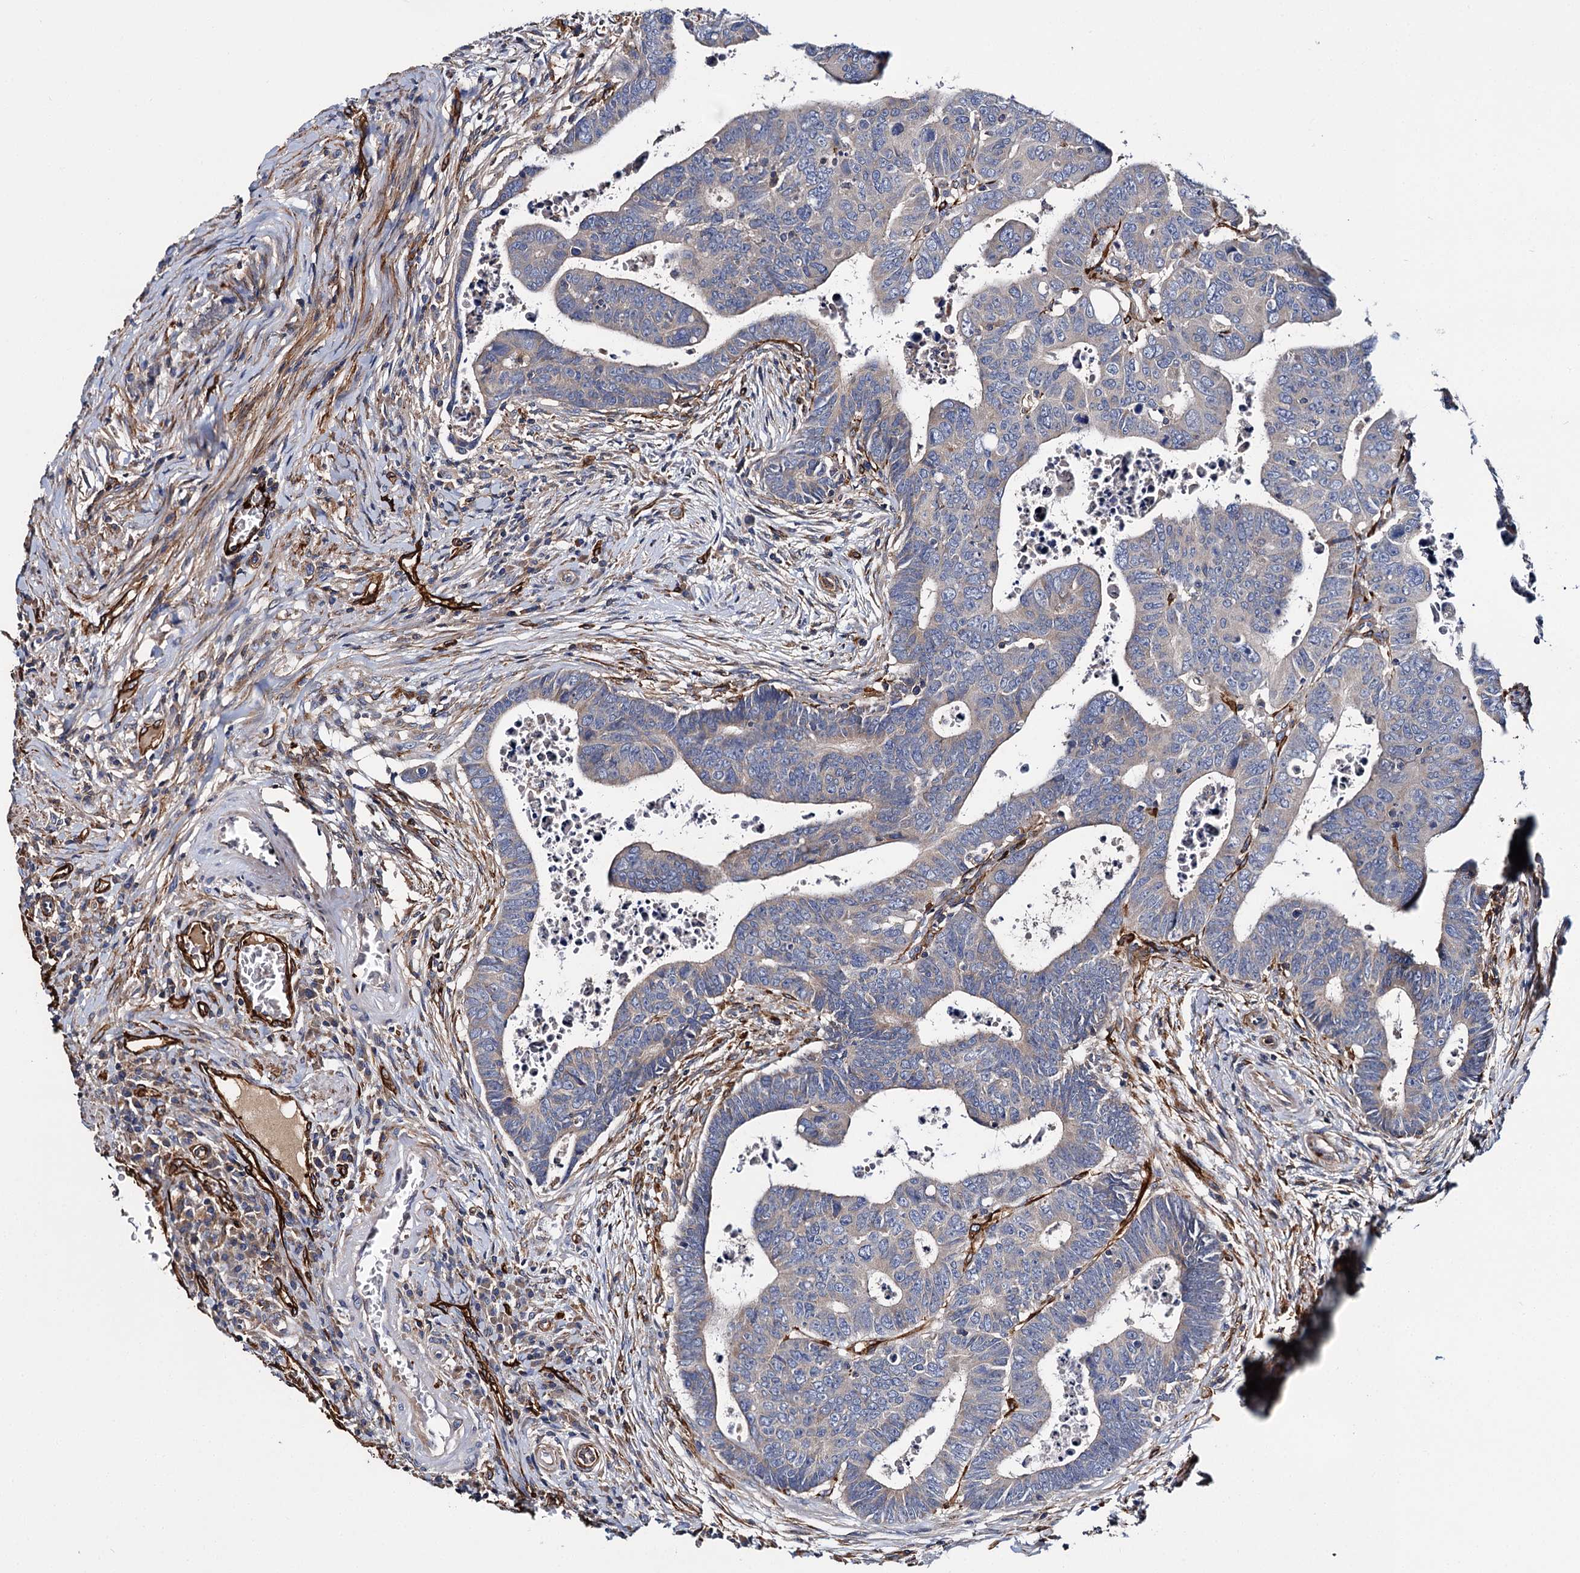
{"staining": {"intensity": "weak", "quantity": "<25%", "location": "cytoplasmic/membranous"}, "tissue": "colorectal cancer", "cell_type": "Tumor cells", "image_type": "cancer", "snomed": [{"axis": "morphology", "description": "Normal tissue, NOS"}, {"axis": "morphology", "description": "Adenocarcinoma, NOS"}, {"axis": "topography", "description": "Rectum"}], "caption": "DAB (3,3'-diaminobenzidine) immunohistochemical staining of human adenocarcinoma (colorectal) shows no significant expression in tumor cells. (Stains: DAB IHC with hematoxylin counter stain, Microscopy: brightfield microscopy at high magnification).", "gene": "CACNA1C", "patient": {"sex": "female", "age": 65}}